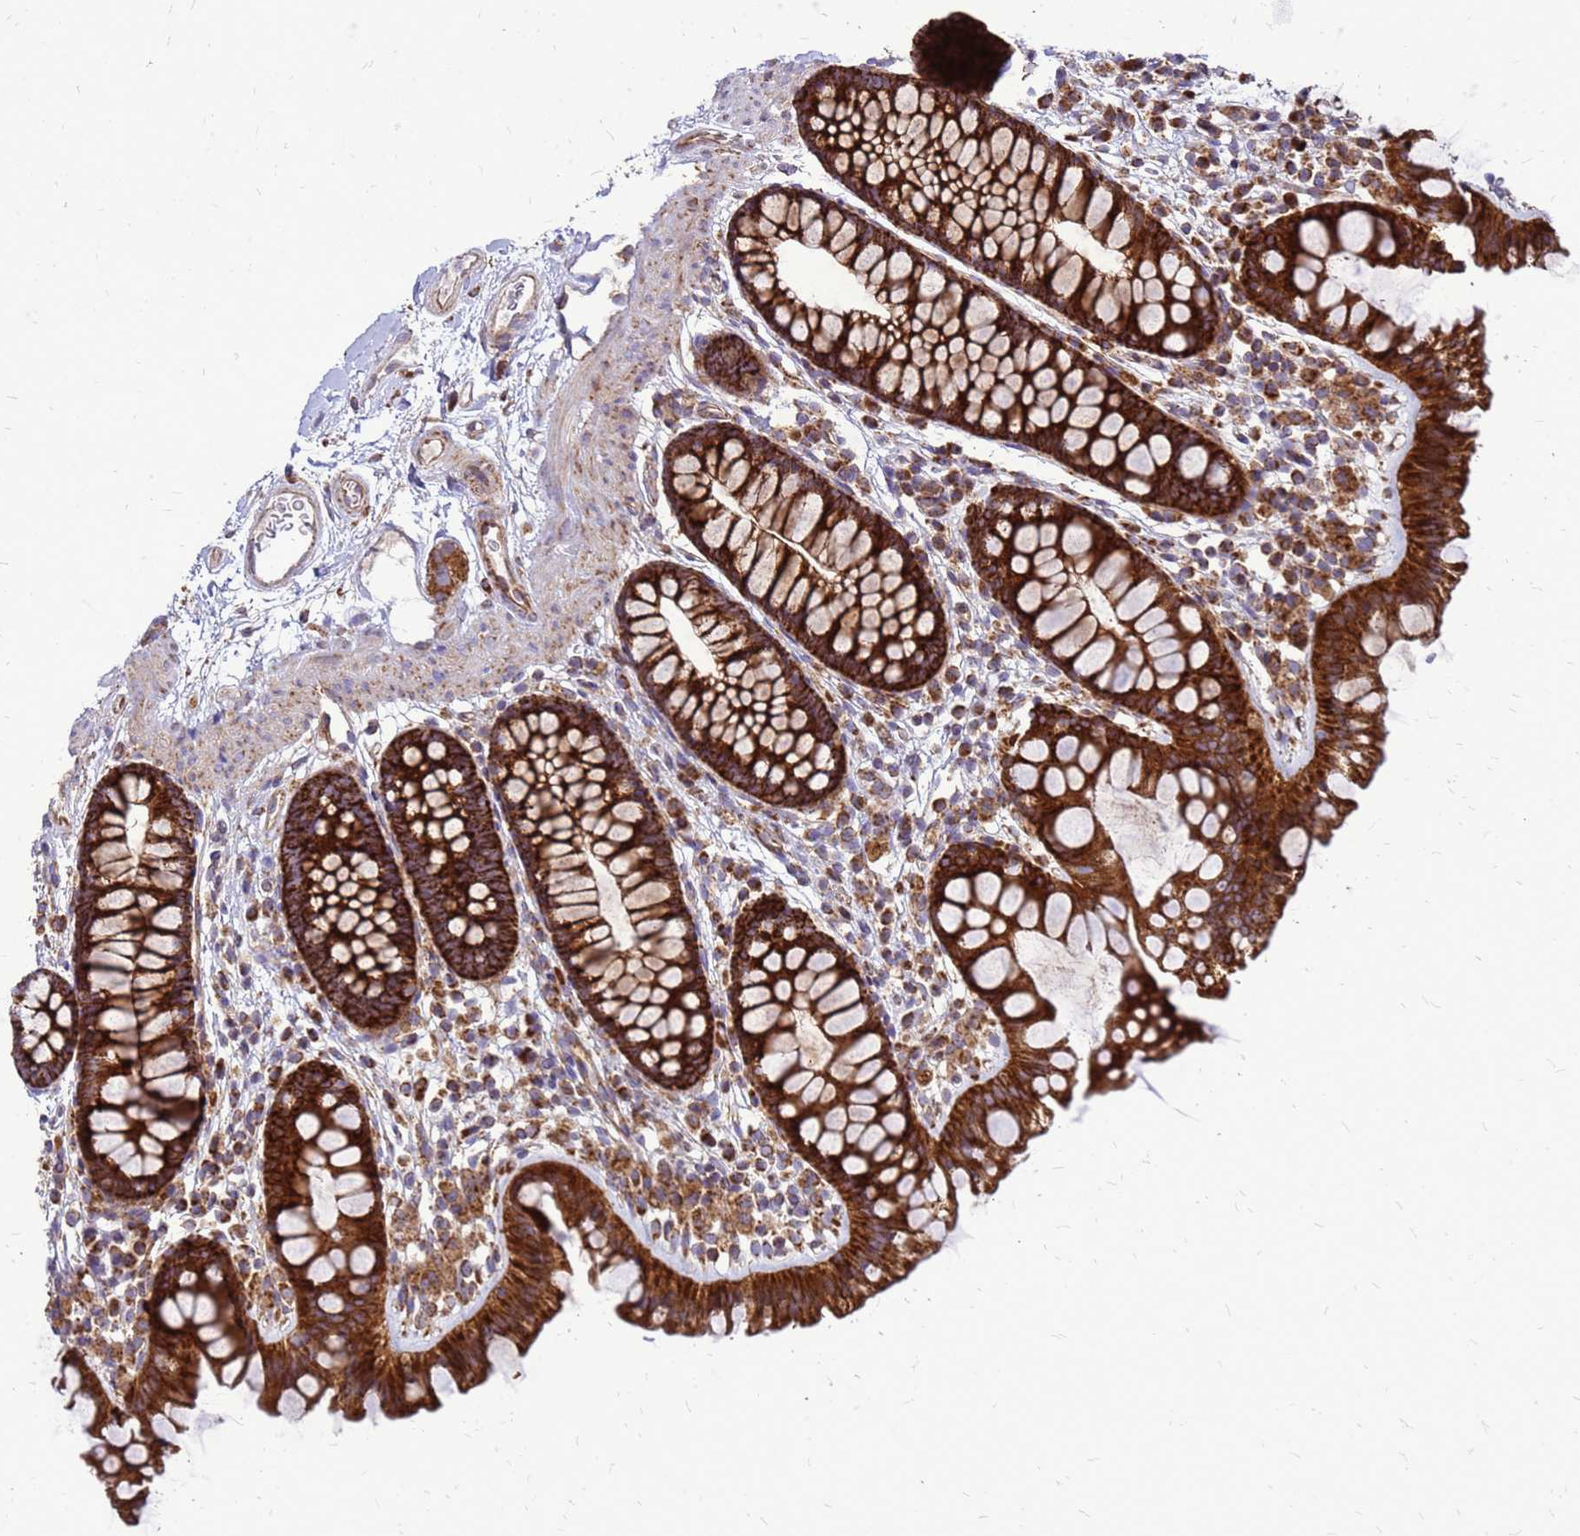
{"staining": {"intensity": "weak", "quantity": ">75%", "location": "cytoplasmic/membranous"}, "tissue": "colon", "cell_type": "Endothelial cells", "image_type": "normal", "snomed": [{"axis": "morphology", "description": "Normal tissue, NOS"}, {"axis": "topography", "description": "Colon"}], "caption": "Immunohistochemistry (IHC) histopathology image of normal human colon stained for a protein (brown), which reveals low levels of weak cytoplasmic/membranous positivity in about >75% of endothelial cells.", "gene": "FSTL4", "patient": {"sex": "female", "age": 62}}